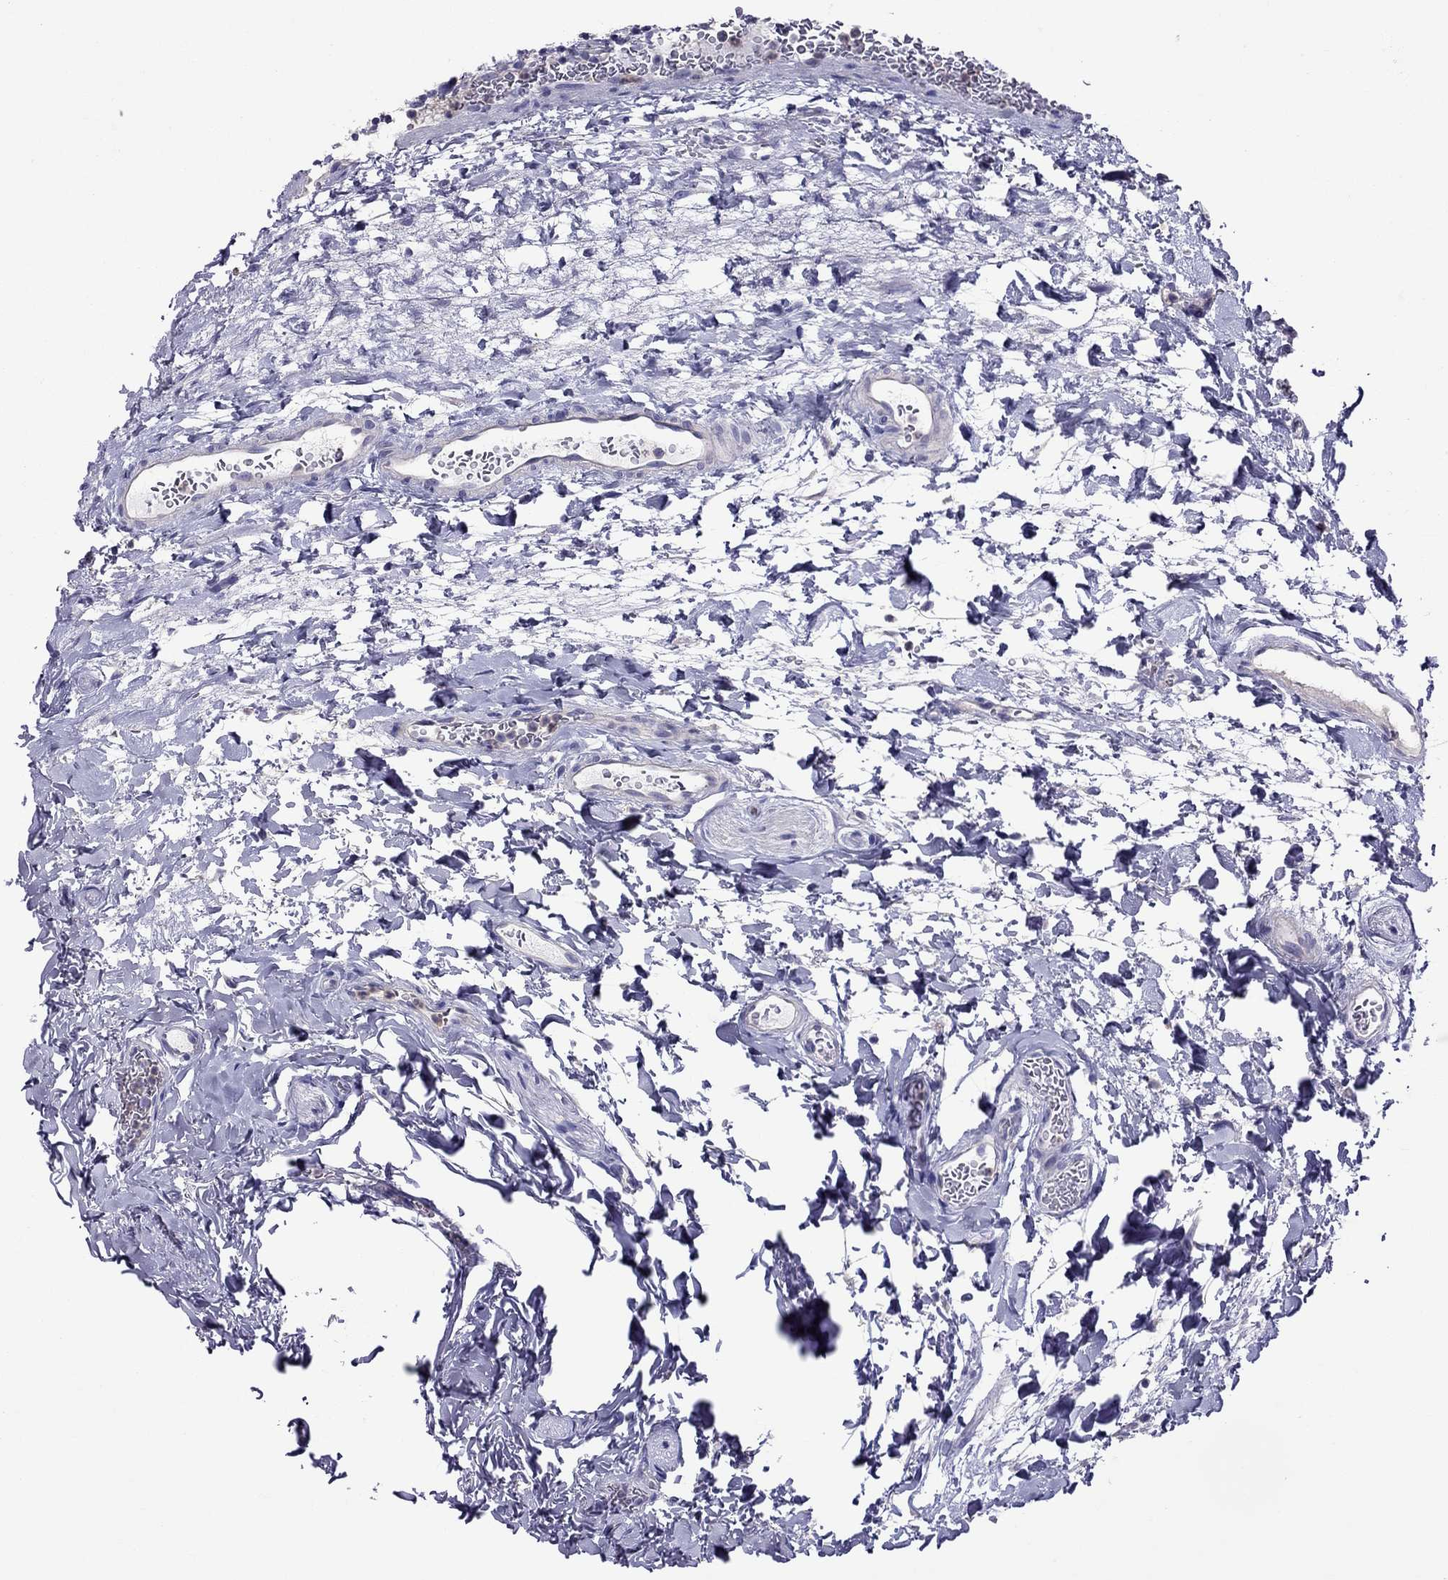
{"staining": {"intensity": "weak", "quantity": "<25%", "location": "cytoplasmic/membranous"}, "tissue": "urinary bladder", "cell_type": "Urothelial cells", "image_type": "normal", "snomed": [{"axis": "morphology", "description": "Normal tissue, NOS"}, {"axis": "topography", "description": "Urinary bladder"}], "caption": "Urothelial cells are negative for brown protein staining in normal urinary bladder. (Stains: DAB (3,3'-diaminobenzidine) IHC with hematoxylin counter stain, Microscopy: brightfield microscopy at high magnification).", "gene": "TEX22", "patient": {"sex": "male", "age": 73}}